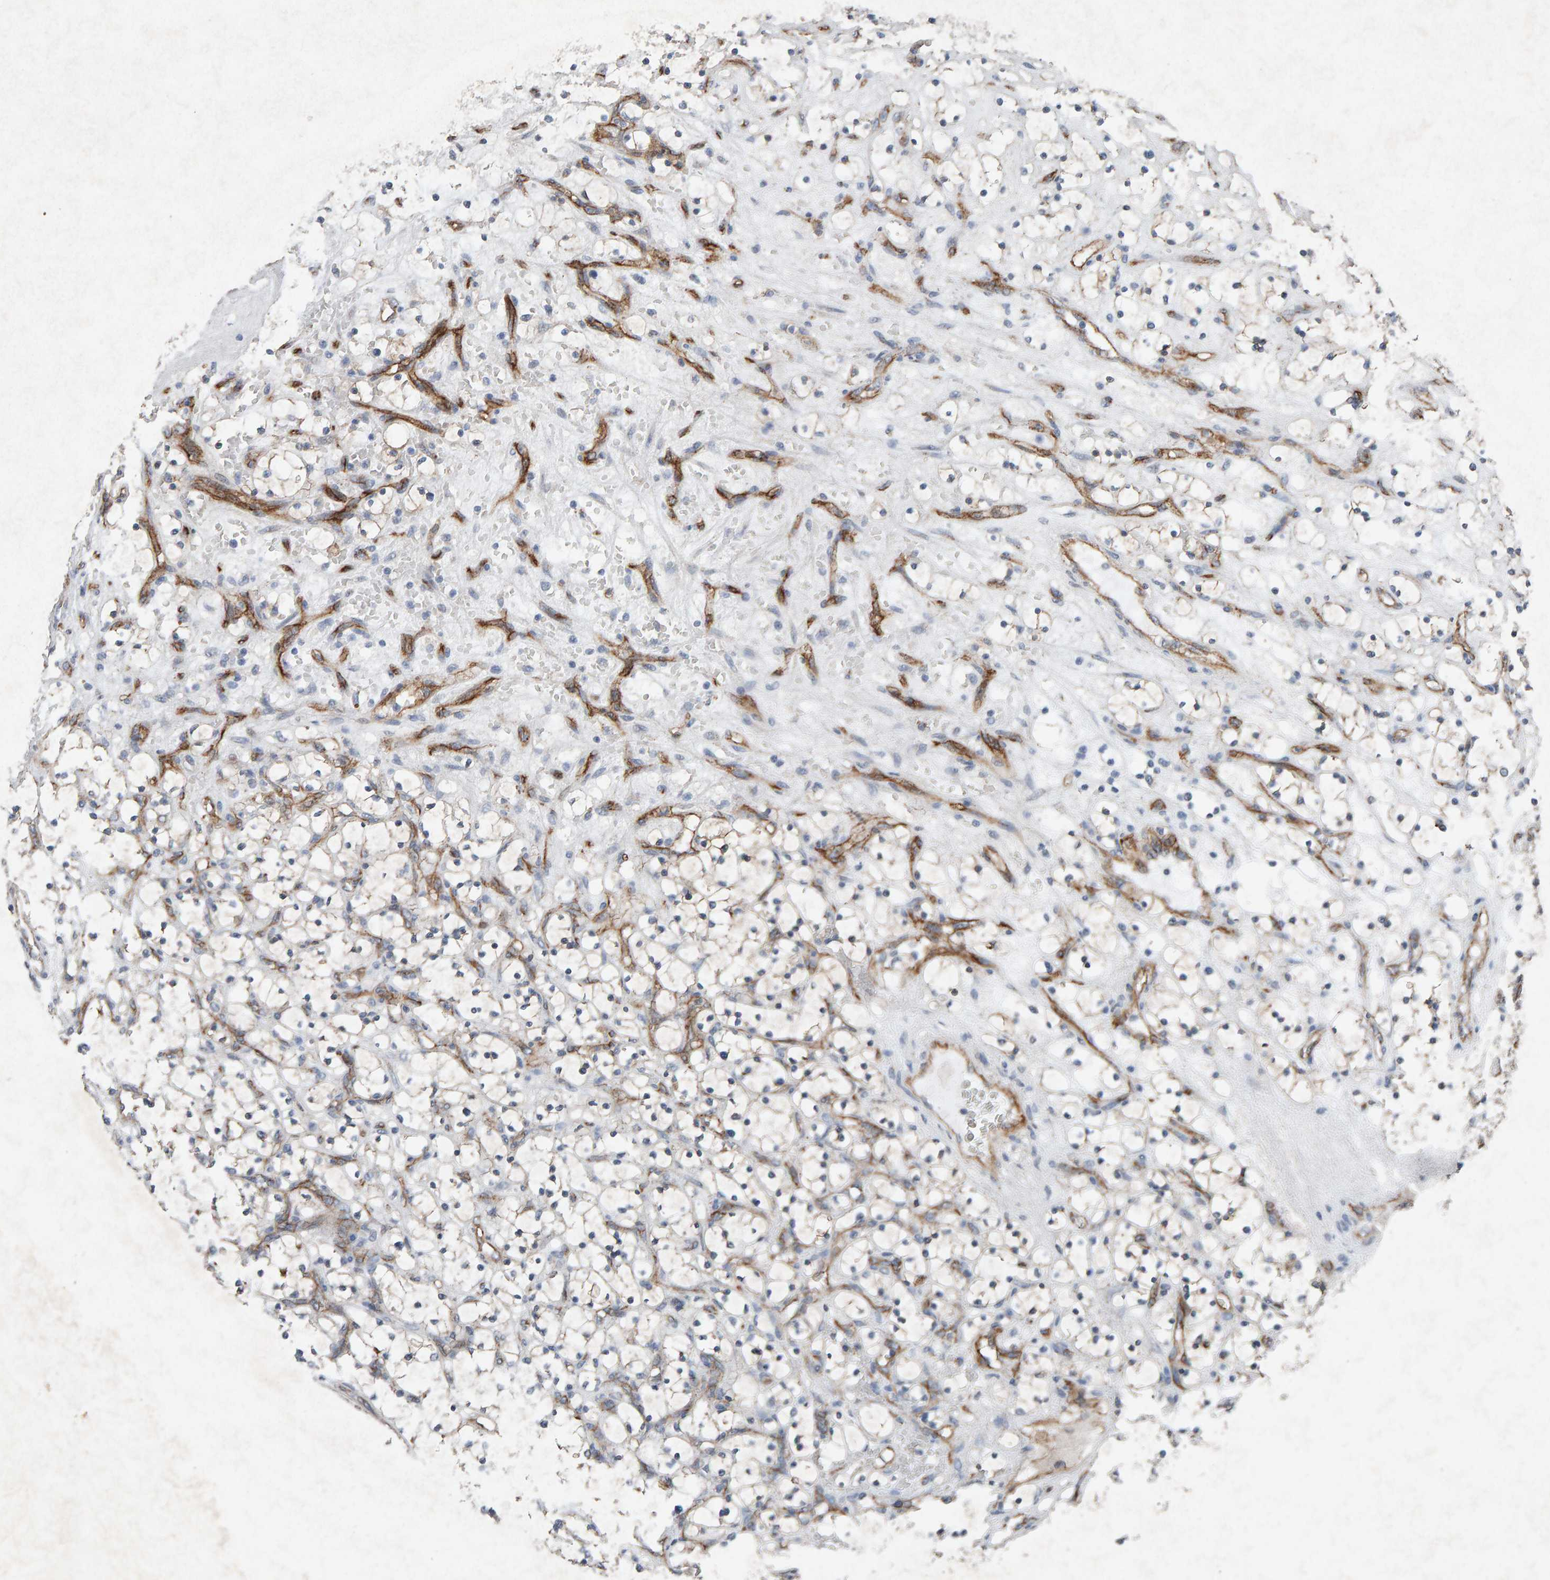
{"staining": {"intensity": "weak", "quantity": ">75%", "location": "cytoplasmic/membranous"}, "tissue": "renal cancer", "cell_type": "Tumor cells", "image_type": "cancer", "snomed": [{"axis": "morphology", "description": "Adenocarcinoma, NOS"}, {"axis": "topography", "description": "Kidney"}], "caption": "Human adenocarcinoma (renal) stained for a protein (brown) demonstrates weak cytoplasmic/membranous positive staining in approximately >75% of tumor cells.", "gene": "PTPRM", "patient": {"sex": "female", "age": 69}}